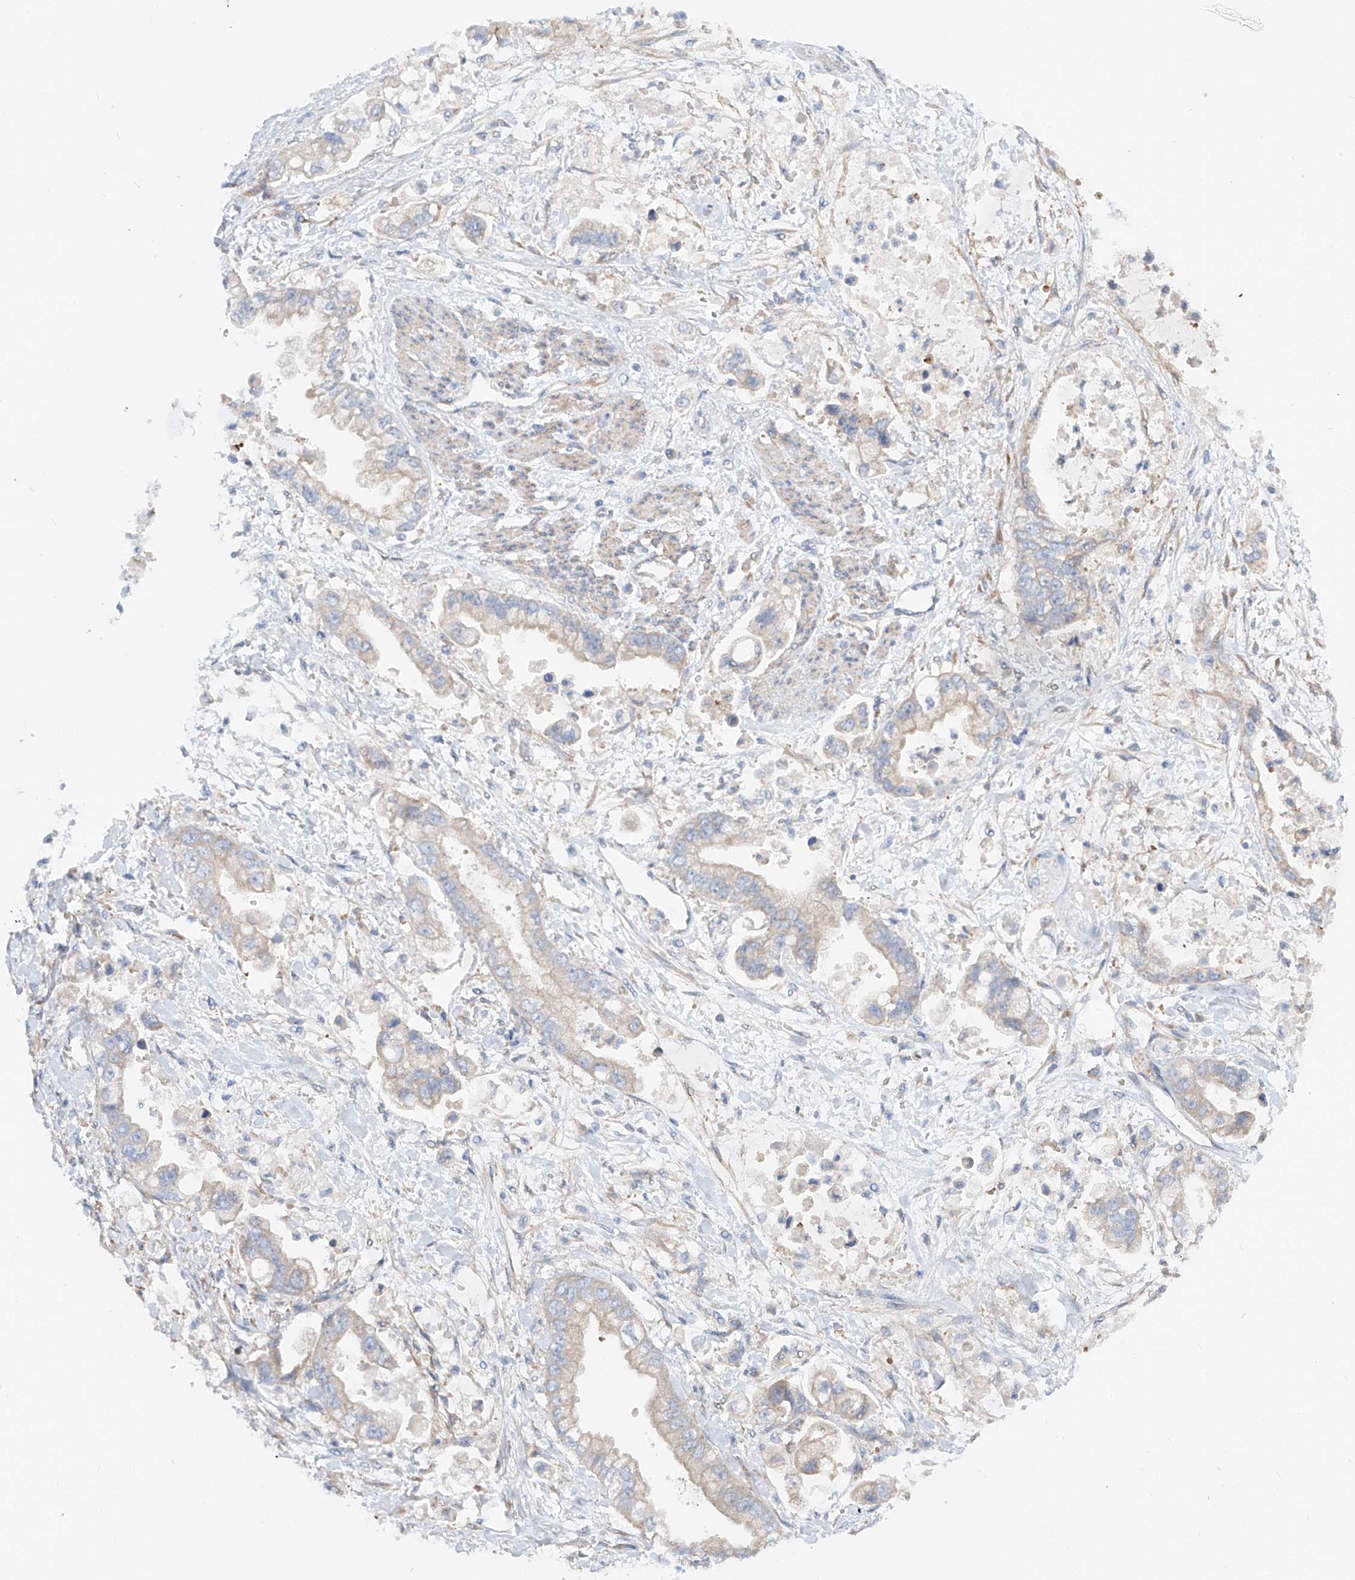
{"staining": {"intensity": "weak", "quantity": "<25%", "location": "cytoplasmic/membranous"}, "tissue": "stomach cancer", "cell_type": "Tumor cells", "image_type": "cancer", "snomed": [{"axis": "morphology", "description": "Adenocarcinoma, NOS"}, {"axis": "topography", "description": "Stomach"}], "caption": "Immunohistochemistry image of neoplastic tissue: human stomach cancer (adenocarcinoma) stained with DAB (3,3'-diaminobenzidine) reveals no significant protein expression in tumor cells.", "gene": "LCA5", "patient": {"sex": "male", "age": 62}}